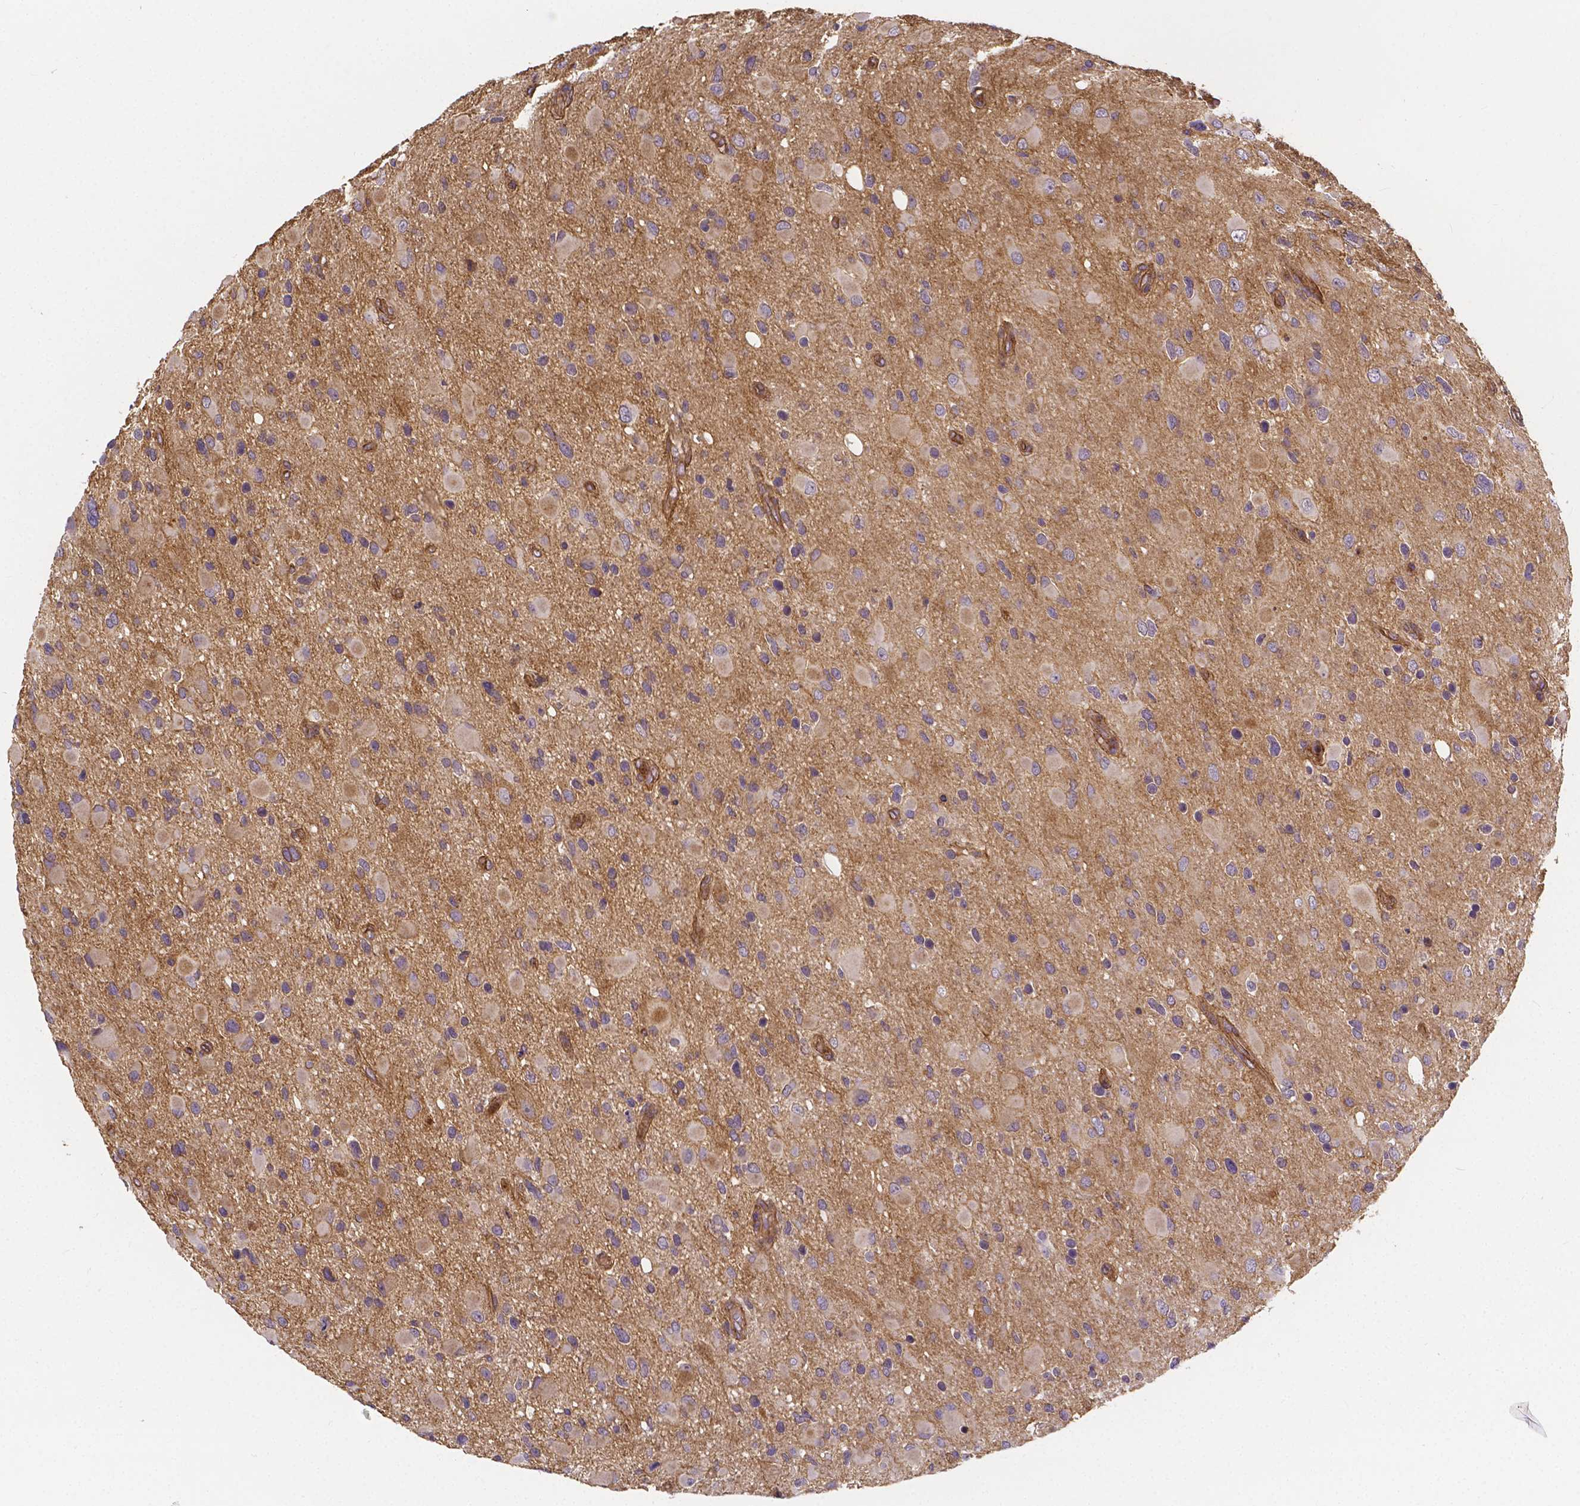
{"staining": {"intensity": "moderate", "quantity": ">75%", "location": "cytoplasmic/membranous"}, "tissue": "glioma", "cell_type": "Tumor cells", "image_type": "cancer", "snomed": [{"axis": "morphology", "description": "Glioma, malignant, Low grade"}, {"axis": "topography", "description": "Brain"}], "caption": "Protein staining exhibits moderate cytoplasmic/membranous positivity in about >75% of tumor cells in glioma. The protein is shown in brown color, while the nuclei are stained blue.", "gene": "CLINT1", "patient": {"sex": "female", "age": 32}}